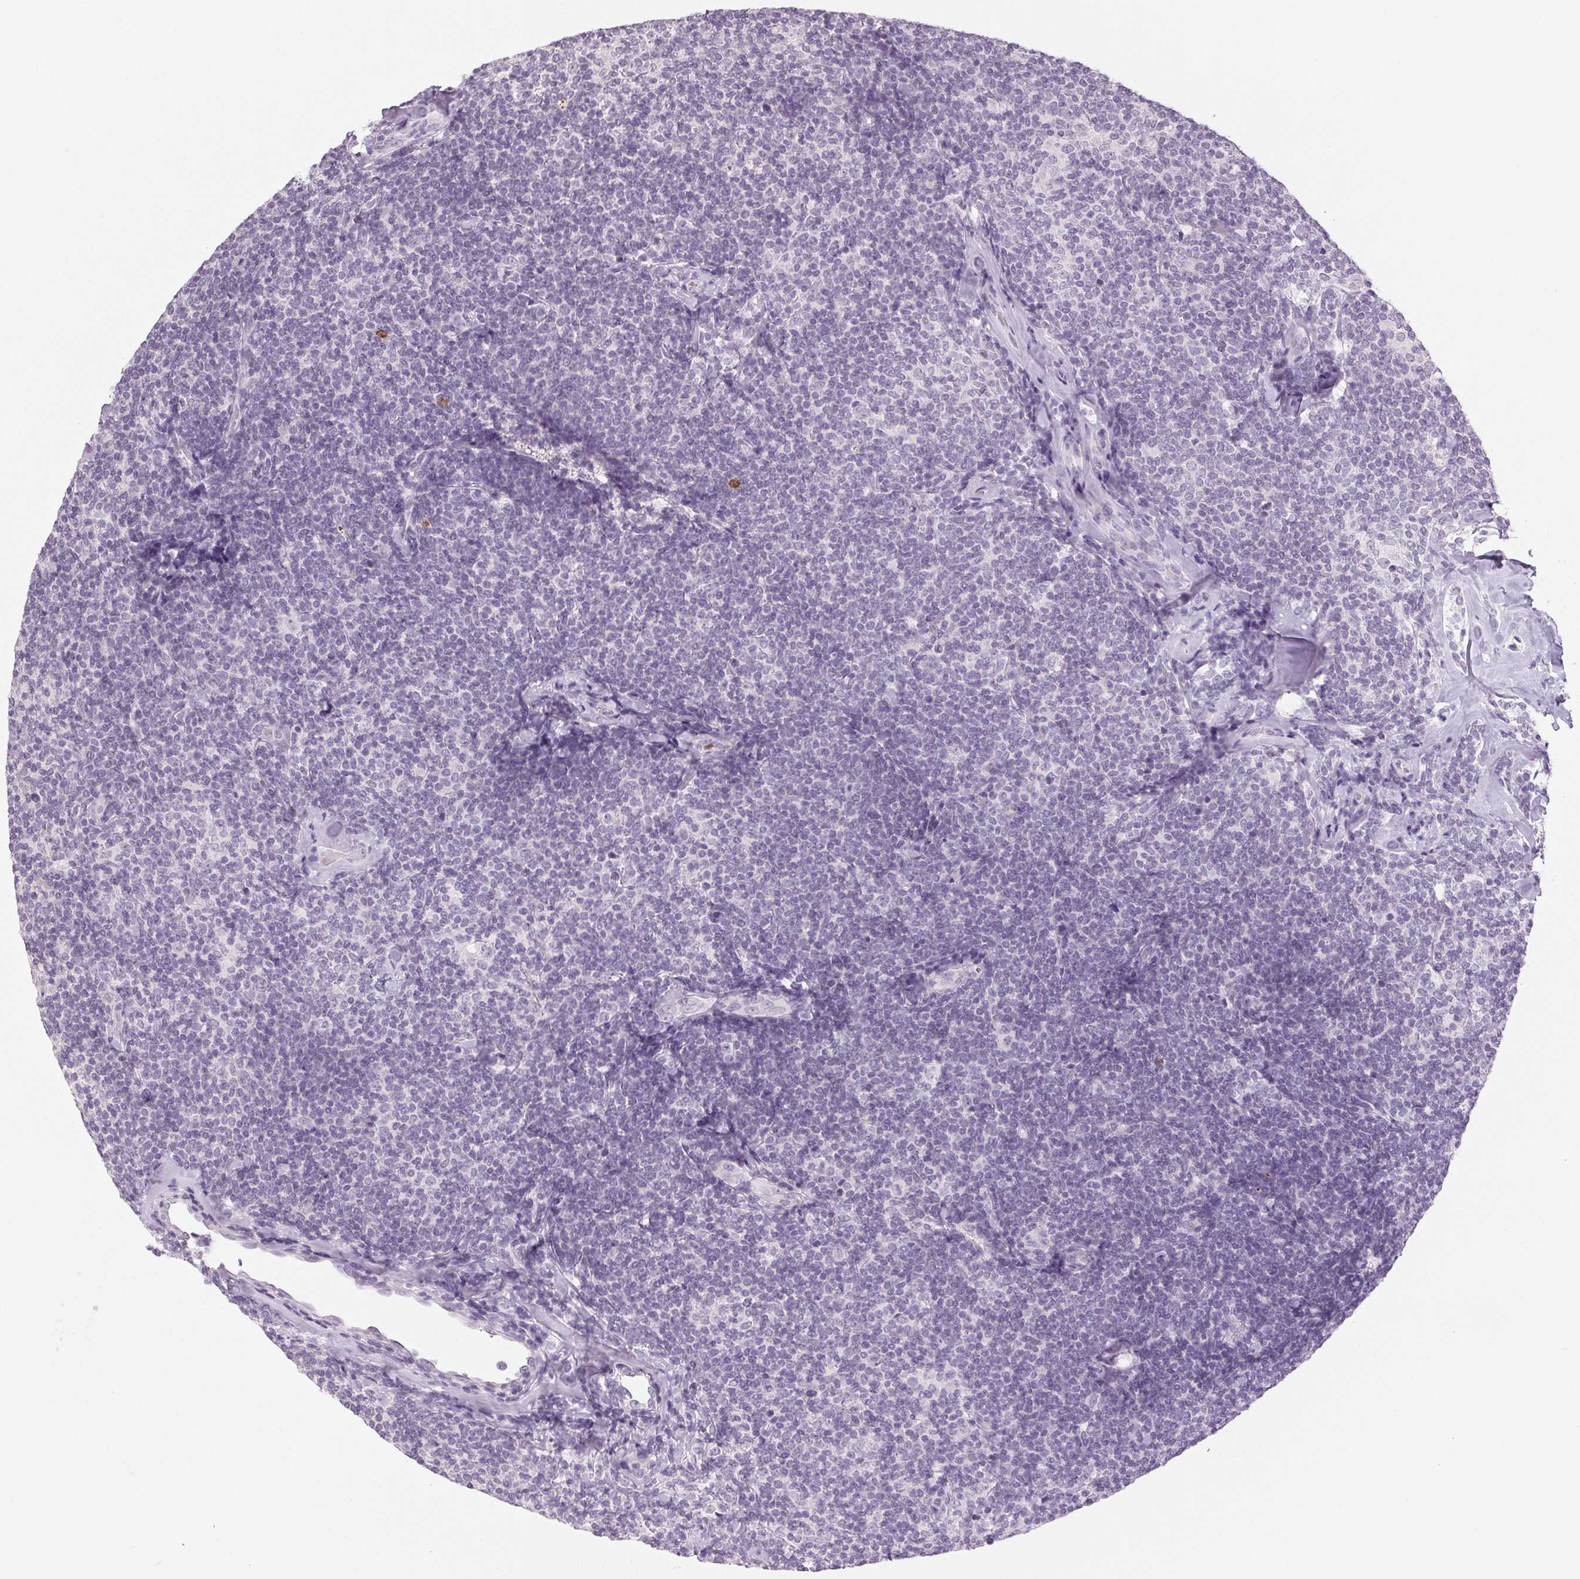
{"staining": {"intensity": "negative", "quantity": "none", "location": "none"}, "tissue": "lymphoma", "cell_type": "Tumor cells", "image_type": "cancer", "snomed": [{"axis": "morphology", "description": "Malignant lymphoma, non-Hodgkin's type, Low grade"}, {"axis": "topography", "description": "Lymph node"}], "caption": "Image shows no protein staining in tumor cells of malignant lymphoma, non-Hodgkin's type (low-grade) tissue.", "gene": "LTF", "patient": {"sex": "female", "age": 56}}